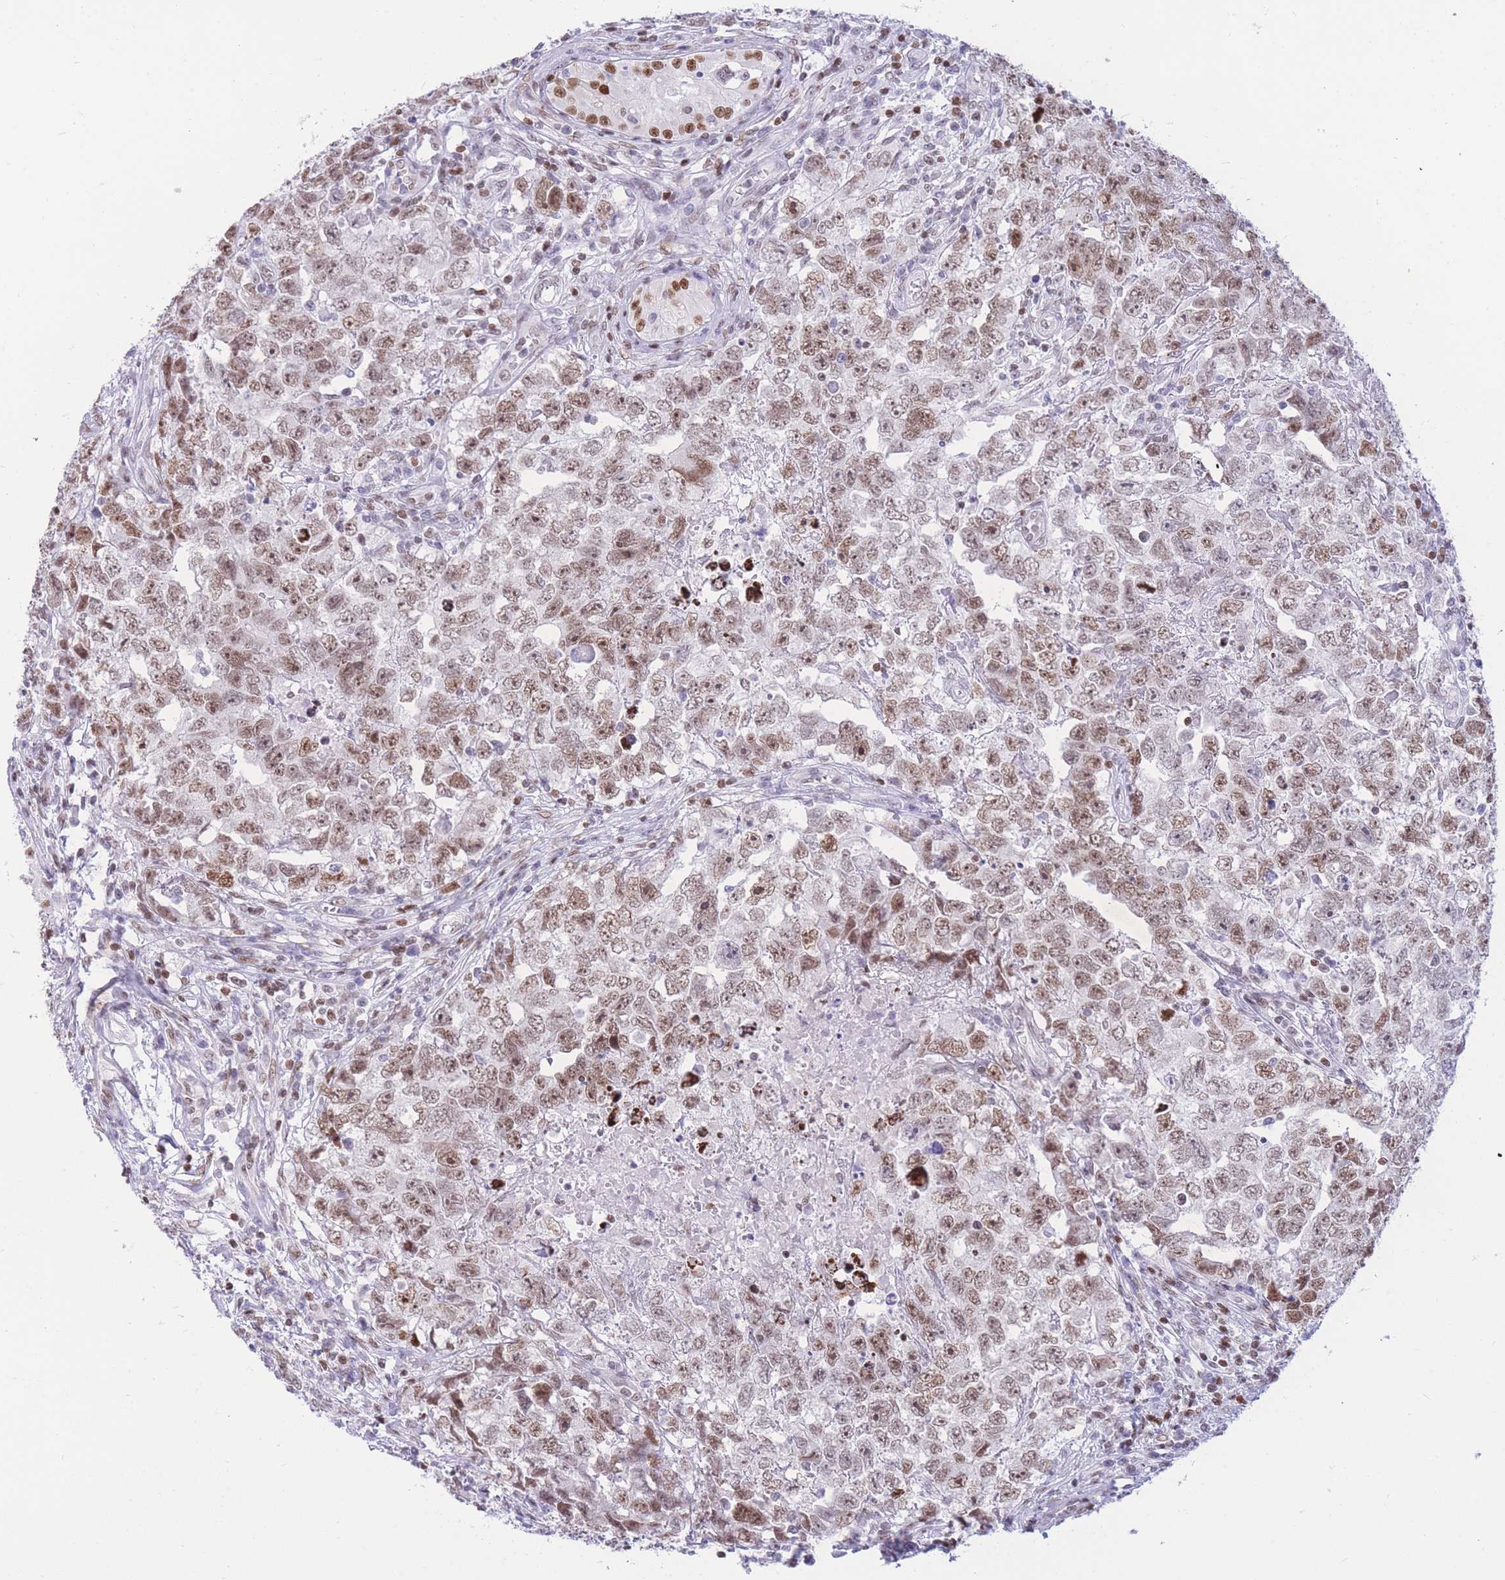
{"staining": {"intensity": "moderate", "quantity": ">75%", "location": "nuclear"}, "tissue": "testis cancer", "cell_type": "Tumor cells", "image_type": "cancer", "snomed": [{"axis": "morphology", "description": "Carcinoma, Embryonal, NOS"}, {"axis": "topography", "description": "Testis"}], "caption": "Testis cancer was stained to show a protein in brown. There is medium levels of moderate nuclear staining in about >75% of tumor cells. (IHC, brightfield microscopy, high magnification).", "gene": "HMGN1", "patient": {"sex": "male", "age": 22}}